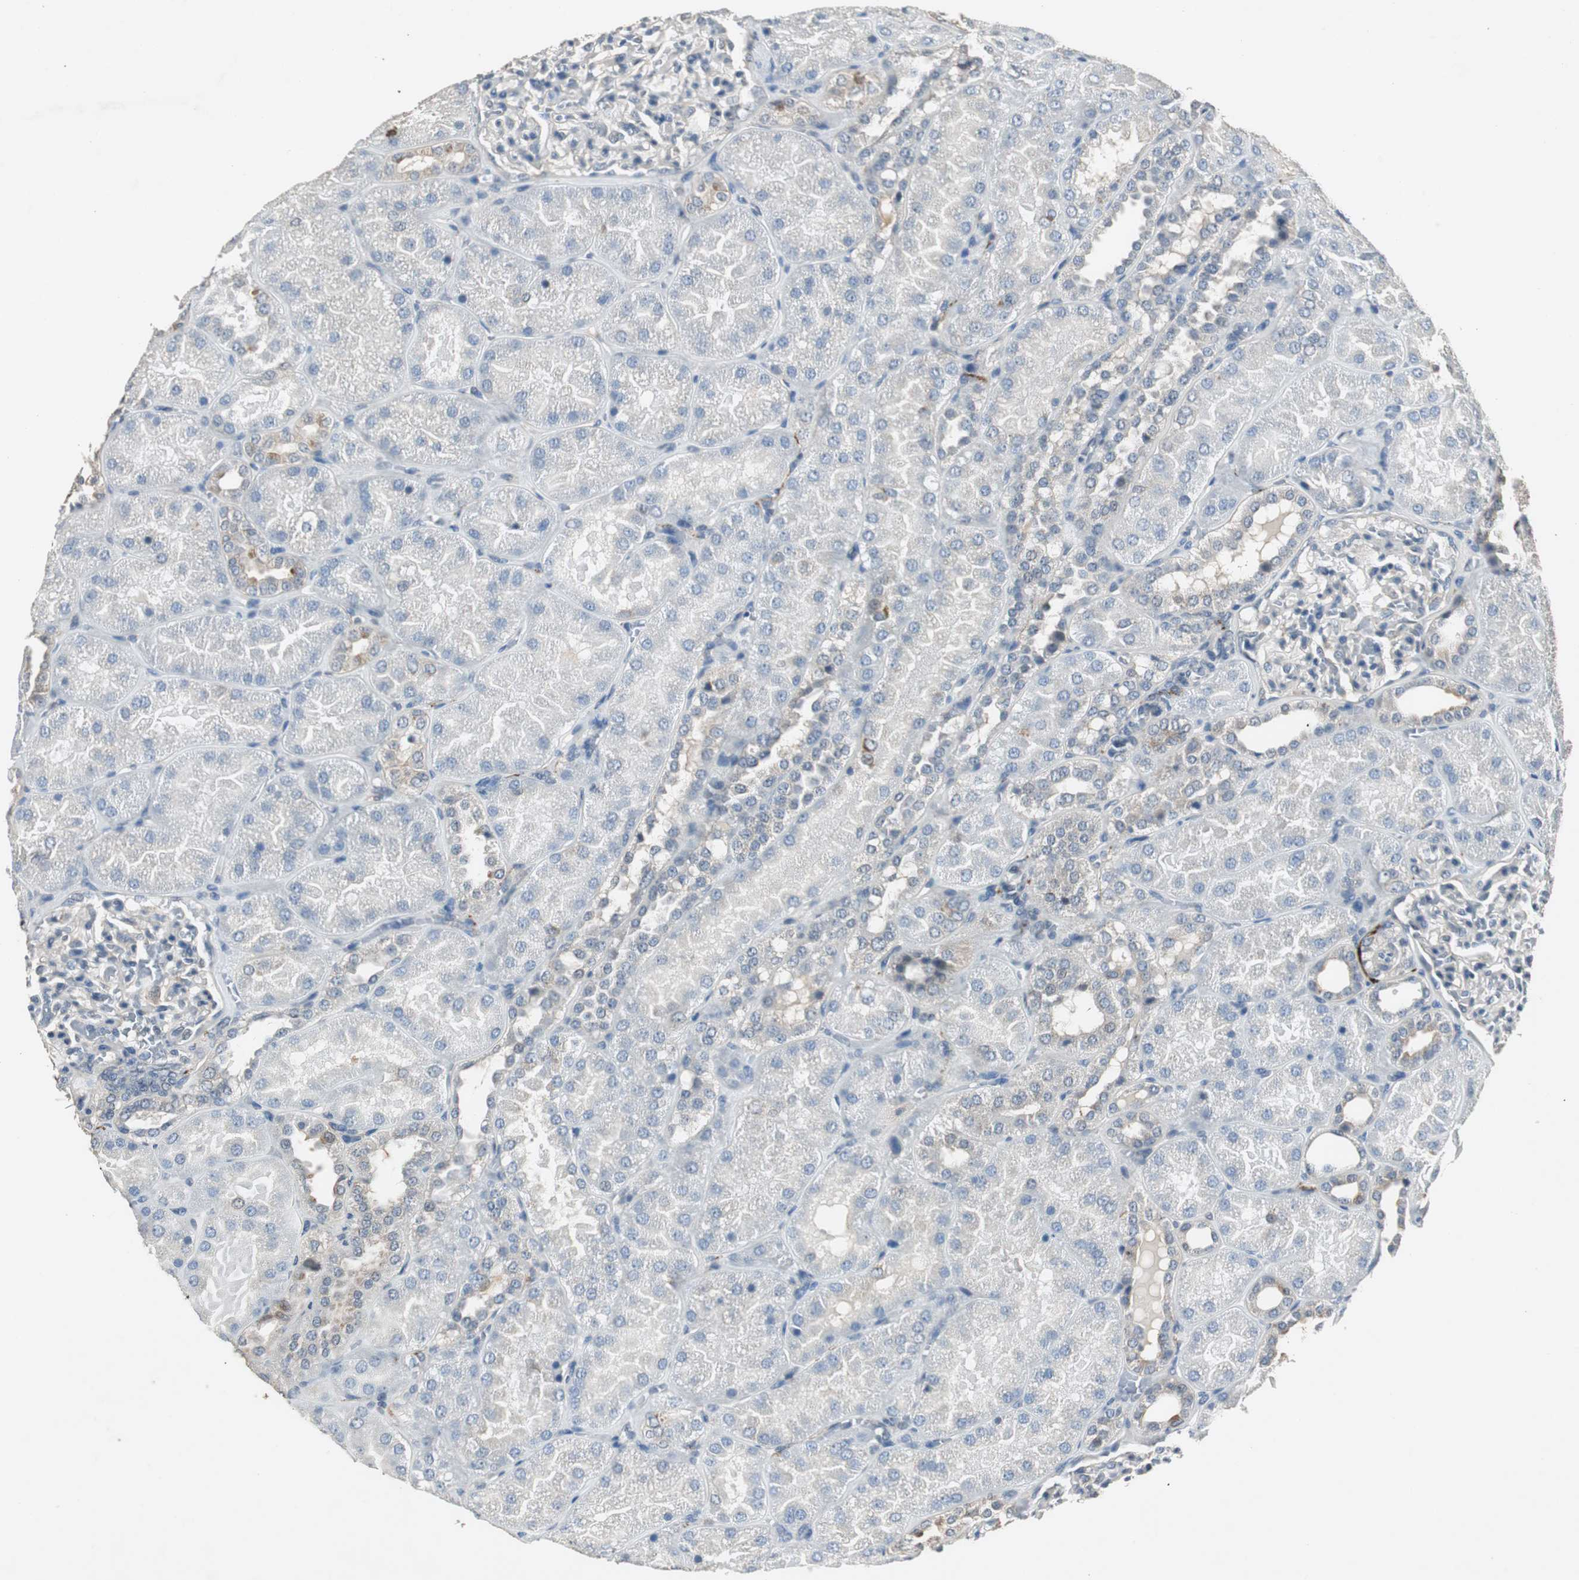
{"staining": {"intensity": "negative", "quantity": "none", "location": "none"}, "tissue": "kidney", "cell_type": "Cells in glomeruli", "image_type": "normal", "snomed": [{"axis": "morphology", "description": "Normal tissue, NOS"}, {"axis": "topography", "description": "Kidney"}], "caption": "This is an IHC micrograph of normal kidney. There is no positivity in cells in glomeruli.", "gene": "PTPRN2", "patient": {"sex": "male", "age": 28}}